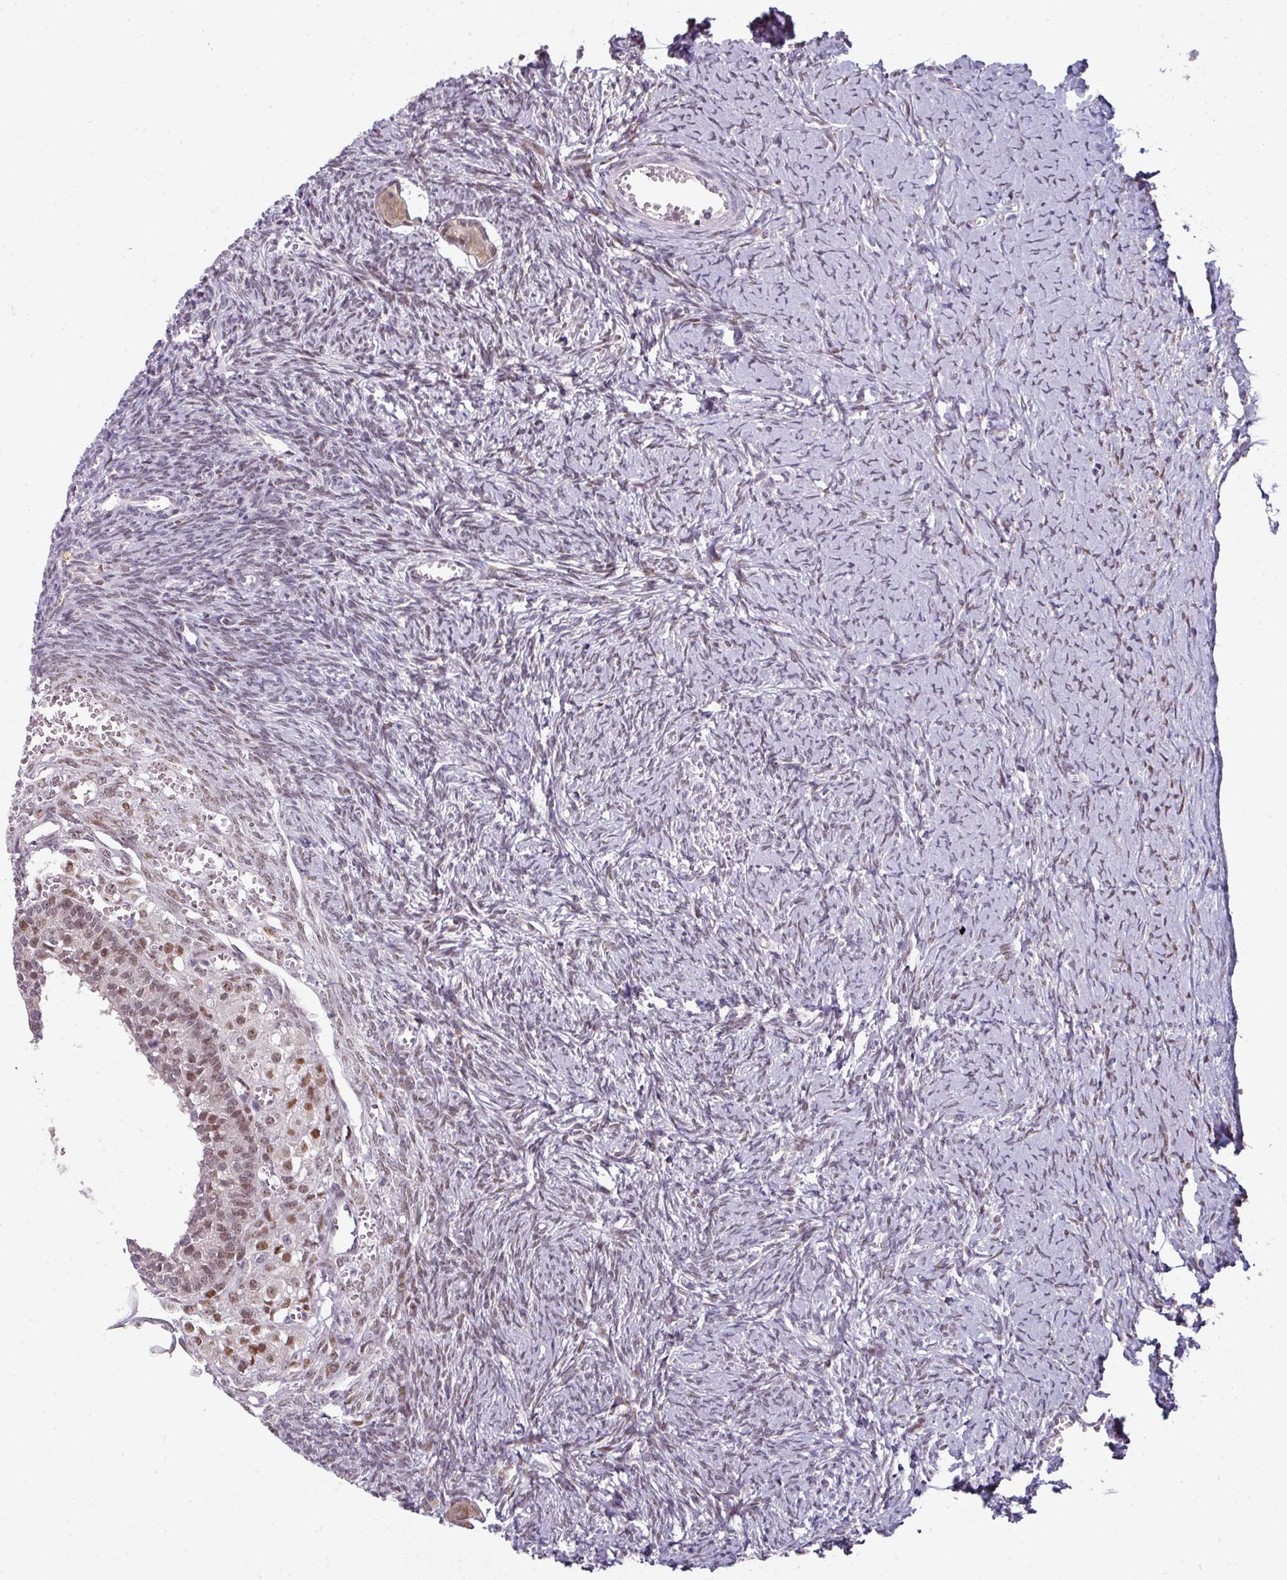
{"staining": {"intensity": "weak", "quantity": ">75%", "location": "cytoplasmic/membranous"}, "tissue": "ovary", "cell_type": "Follicle cells", "image_type": "normal", "snomed": [{"axis": "morphology", "description": "Normal tissue, NOS"}, {"axis": "topography", "description": "Ovary"}], "caption": "A histopathology image of human ovary stained for a protein displays weak cytoplasmic/membranous brown staining in follicle cells. The staining was performed using DAB to visualize the protein expression in brown, while the nuclei were stained in blue with hematoxylin (Magnification: 20x).", "gene": "SWSAP1", "patient": {"sex": "female", "age": 39}}